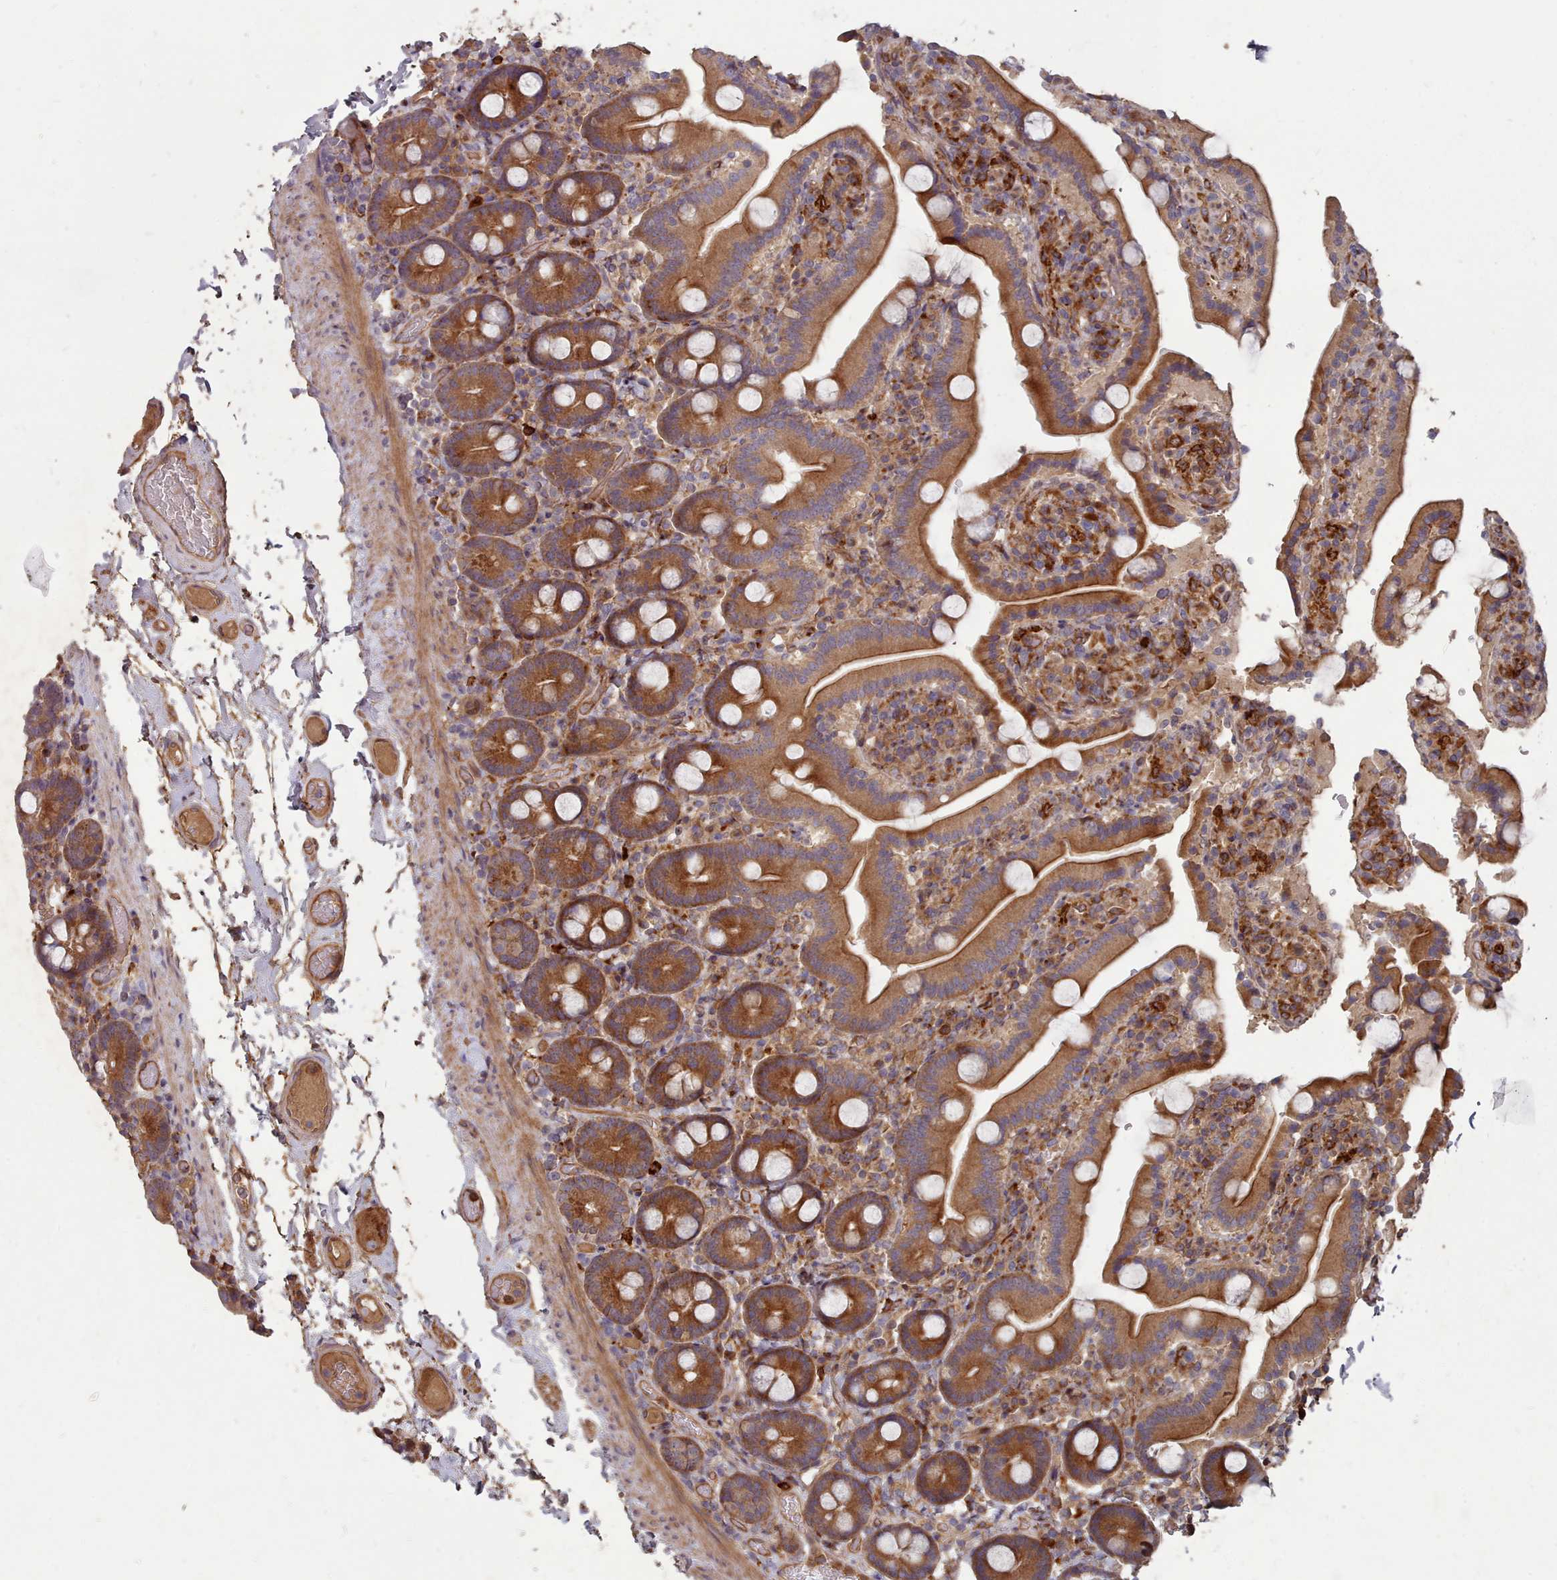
{"staining": {"intensity": "strong", "quantity": "25%-75%", "location": "cytoplasmic/membranous"}, "tissue": "duodenum", "cell_type": "Glandular cells", "image_type": "normal", "snomed": [{"axis": "morphology", "description": "Normal tissue, NOS"}, {"axis": "topography", "description": "Duodenum"}], "caption": "Immunohistochemistry (IHC) photomicrograph of unremarkable duodenum: human duodenum stained using immunohistochemistry reveals high levels of strong protein expression localized specifically in the cytoplasmic/membranous of glandular cells, appearing as a cytoplasmic/membranous brown color.", "gene": "THSD7B", "patient": {"sex": "male", "age": 55}}